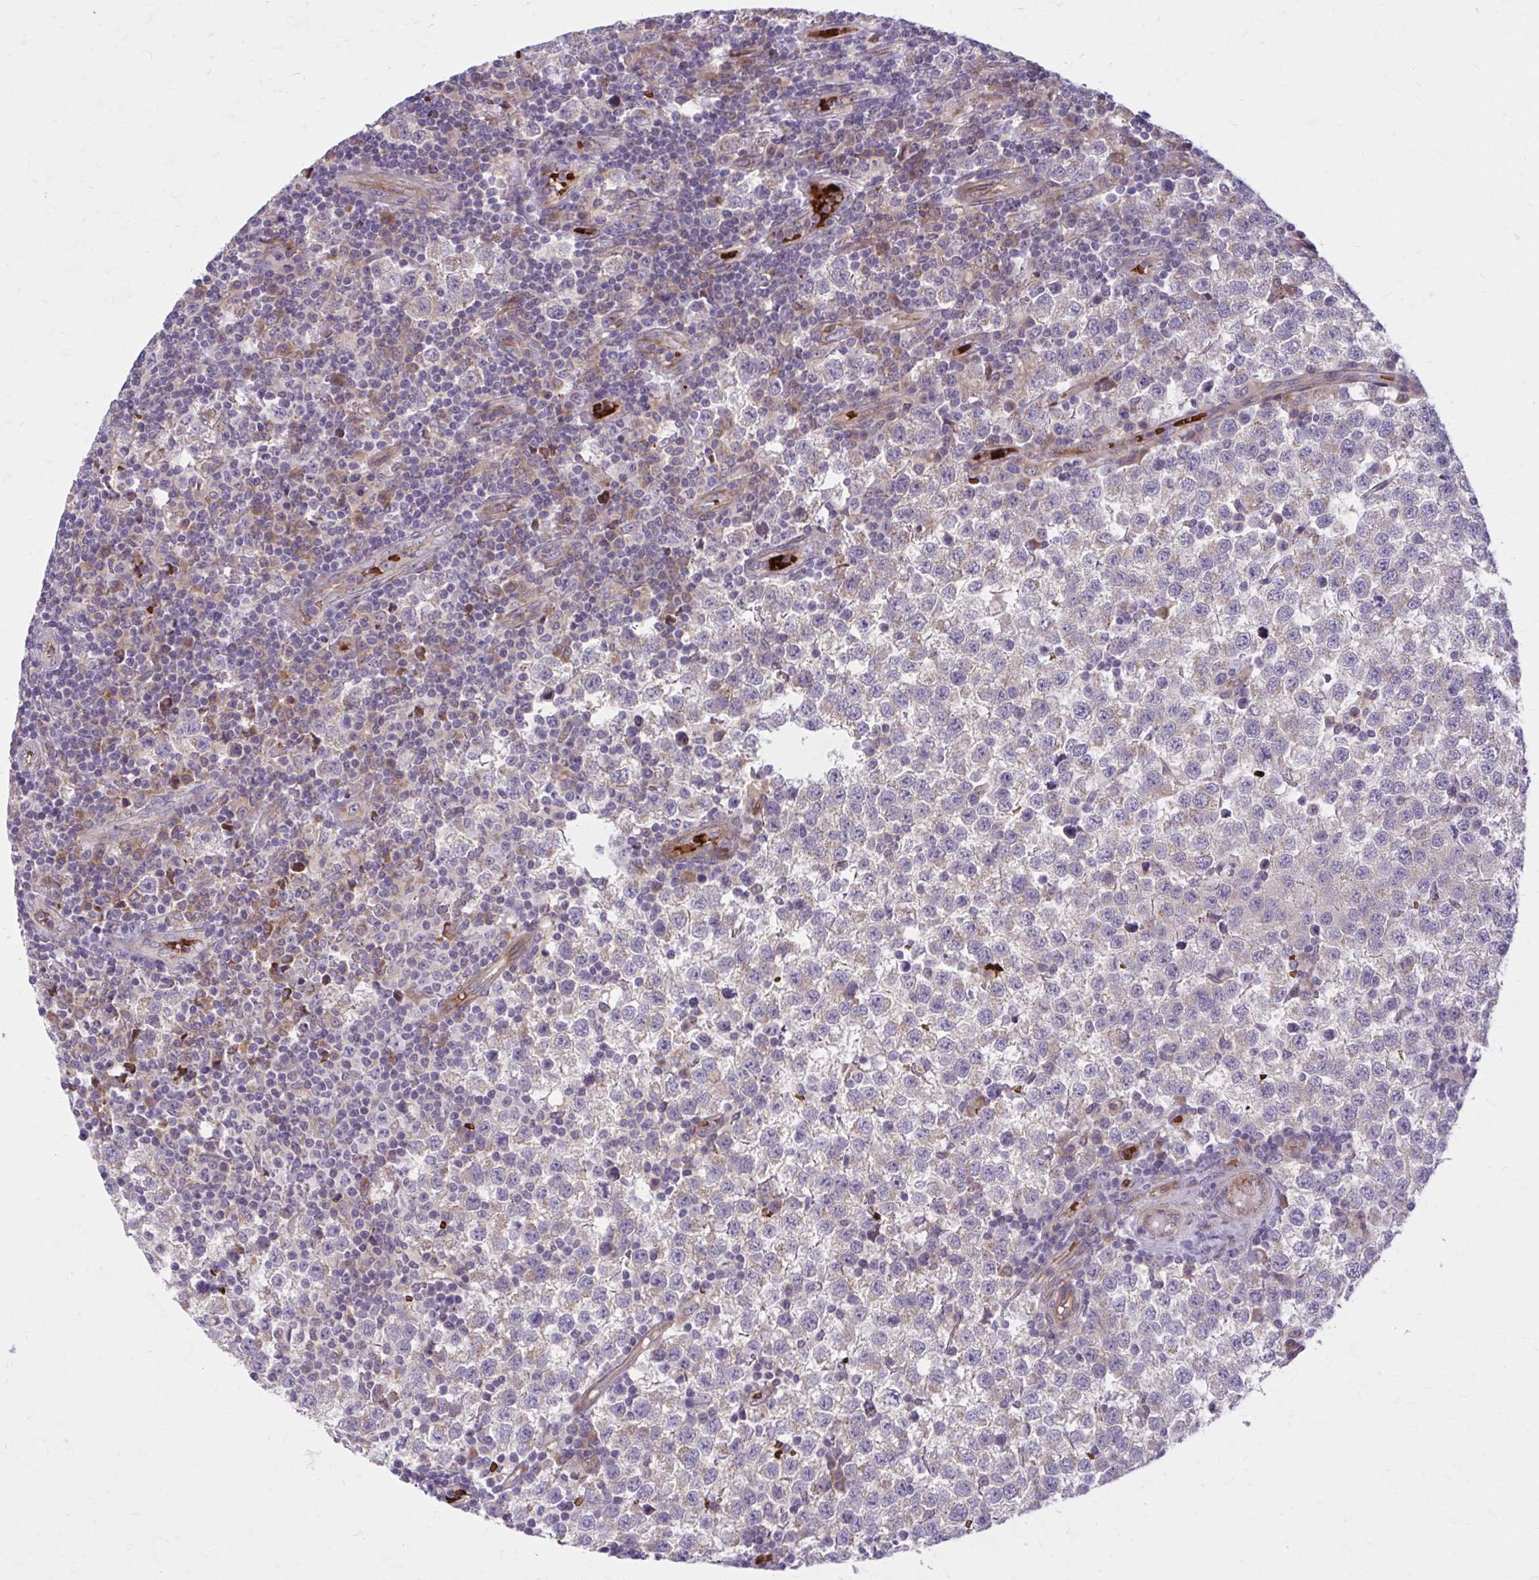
{"staining": {"intensity": "weak", "quantity": "25%-75%", "location": "cytoplasmic/membranous"}, "tissue": "testis cancer", "cell_type": "Tumor cells", "image_type": "cancer", "snomed": [{"axis": "morphology", "description": "Seminoma, NOS"}, {"axis": "topography", "description": "Testis"}], "caption": "This is an image of immunohistochemistry (IHC) staining of testis cancer (seminoma), which shows weak positivity in the cytoplasmic/membranous of tumor cells.", "gene": "SNF8", "patient": {"sex": "male", "age": 34}}